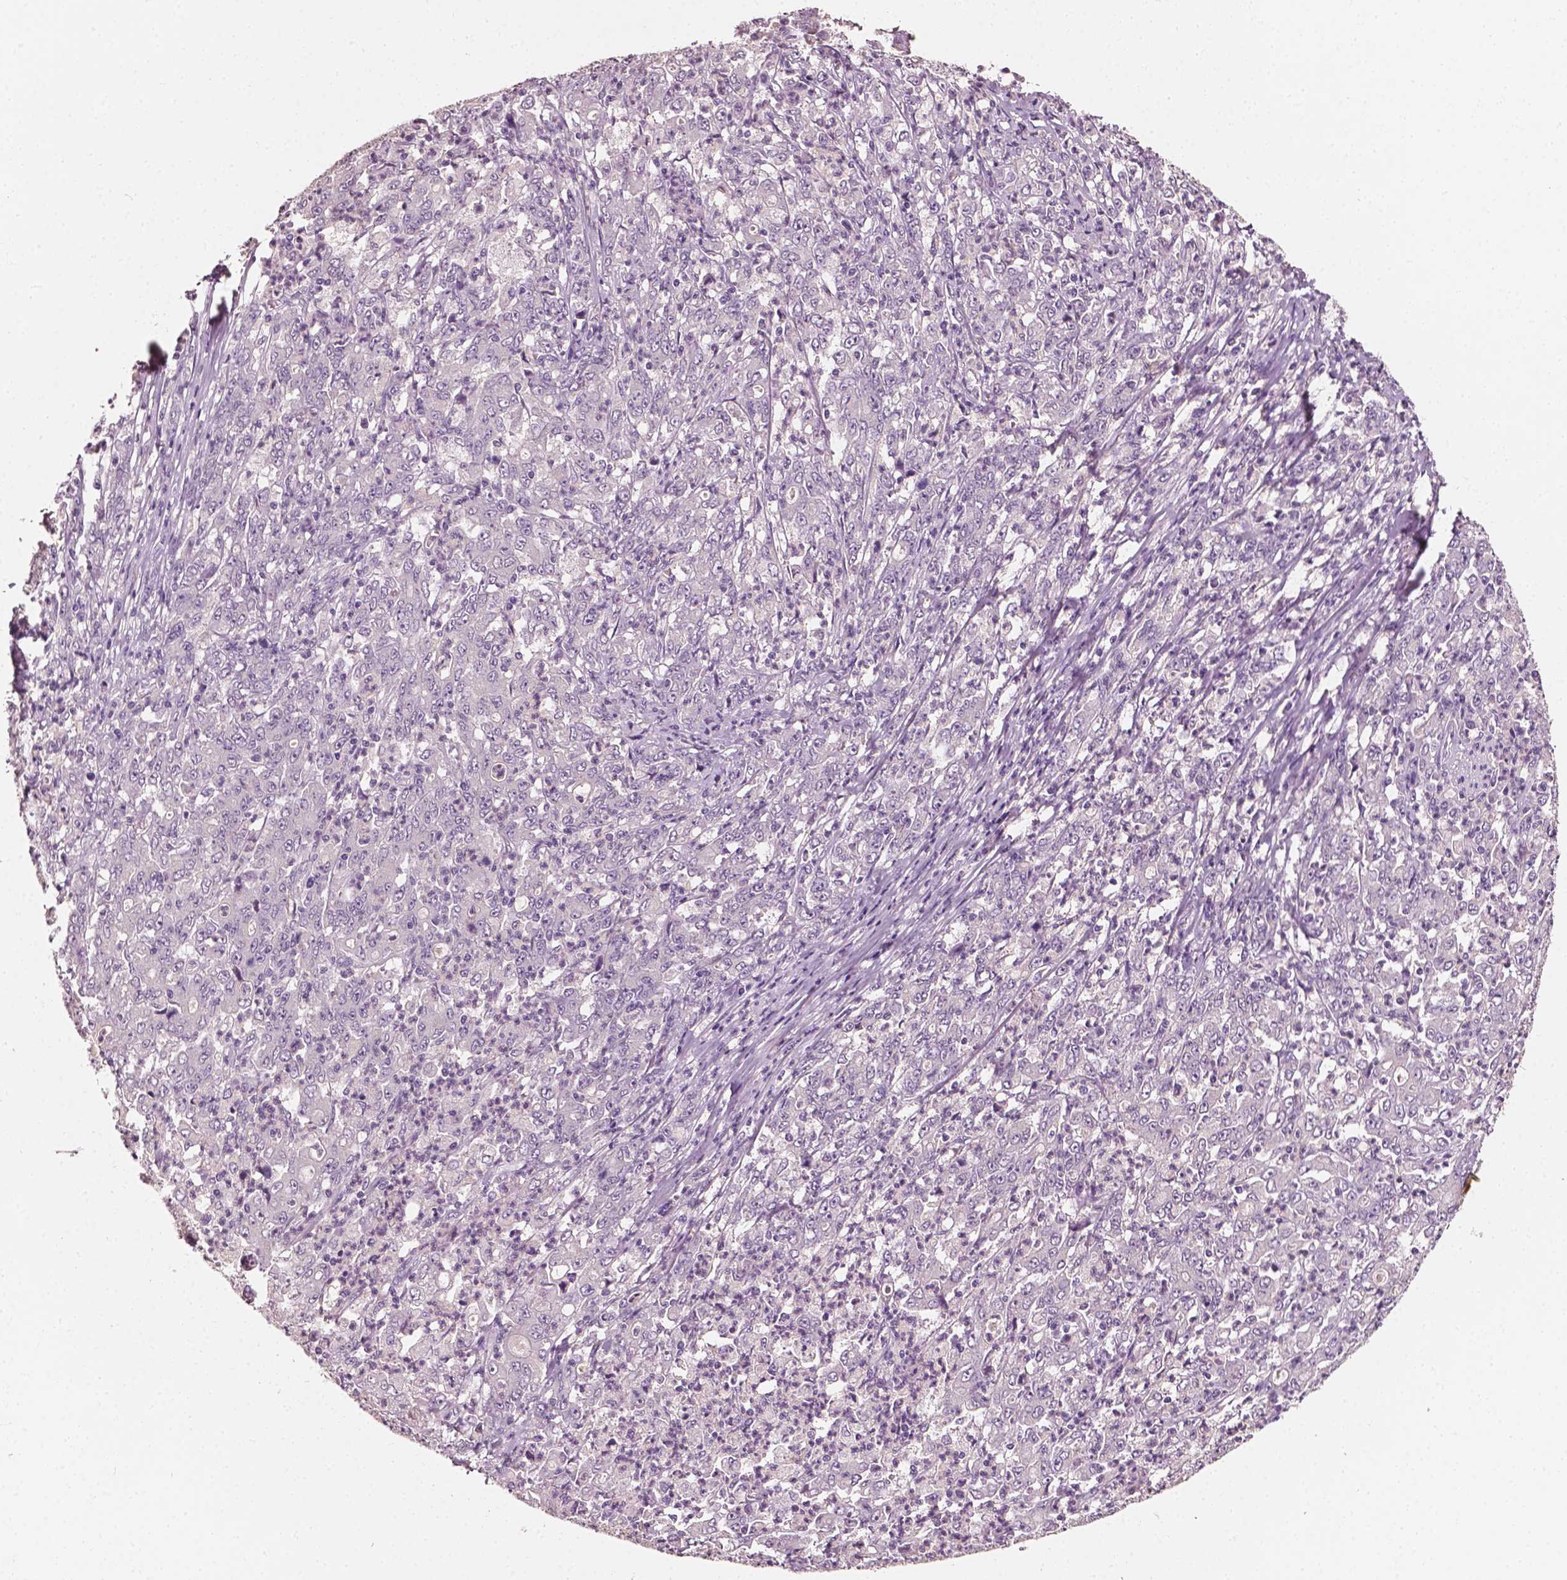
{"staining": {"intensity": "negative", "quantity": "none", "location": "none"}, "tissue": "stomach cancer", "cell_type": "Tumor cells", "image_type": "cancer", "snomed": [{"axis": "morphology", "description": "Adenocarcinoma, NOS"}, {"axis": "topography", "description": "Stomach, lower"}], "caption": "The image demonstrates no staining of tumor cells in stomach adenocarcinoma.", "gene": "PLA2R1", "patient": {"sex": "female", "age": 71}}